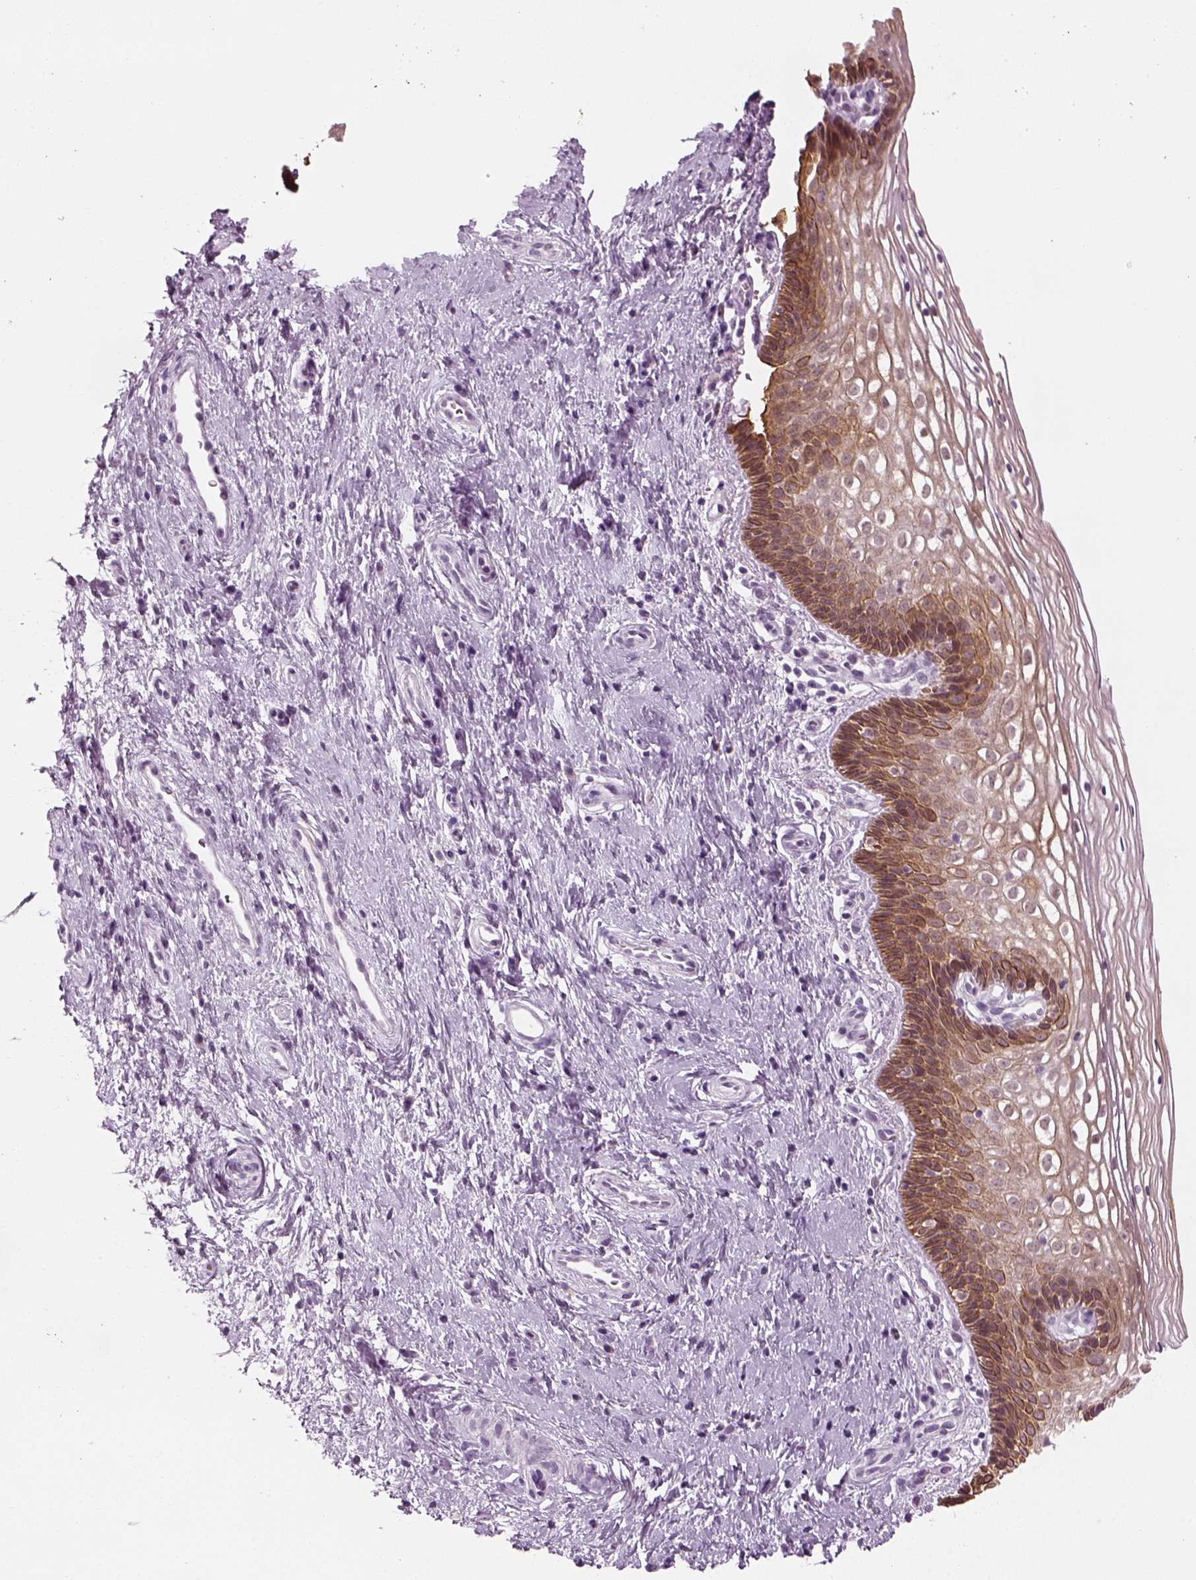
{"staining": {"intensity": "negative", "quantity": "none", "location": "none"}, "tissue": "cervix", "cell_type": "Glandular cells", "image_type": "normal", "snomed": [{"axis": "morphology", "description": "Normal tissue, NOS"}, {"axis": "topography", "description": "Cervix"}], "caption": "Glandular cells show no significant protein expression in normal cervix. (DAB (3,3'-diaminobenzidine) immunohistochemistry visualized using brightfield microscopy, high magnification).", "gene": "KRT75", "patient": {"sex": "female", "age": 34}}